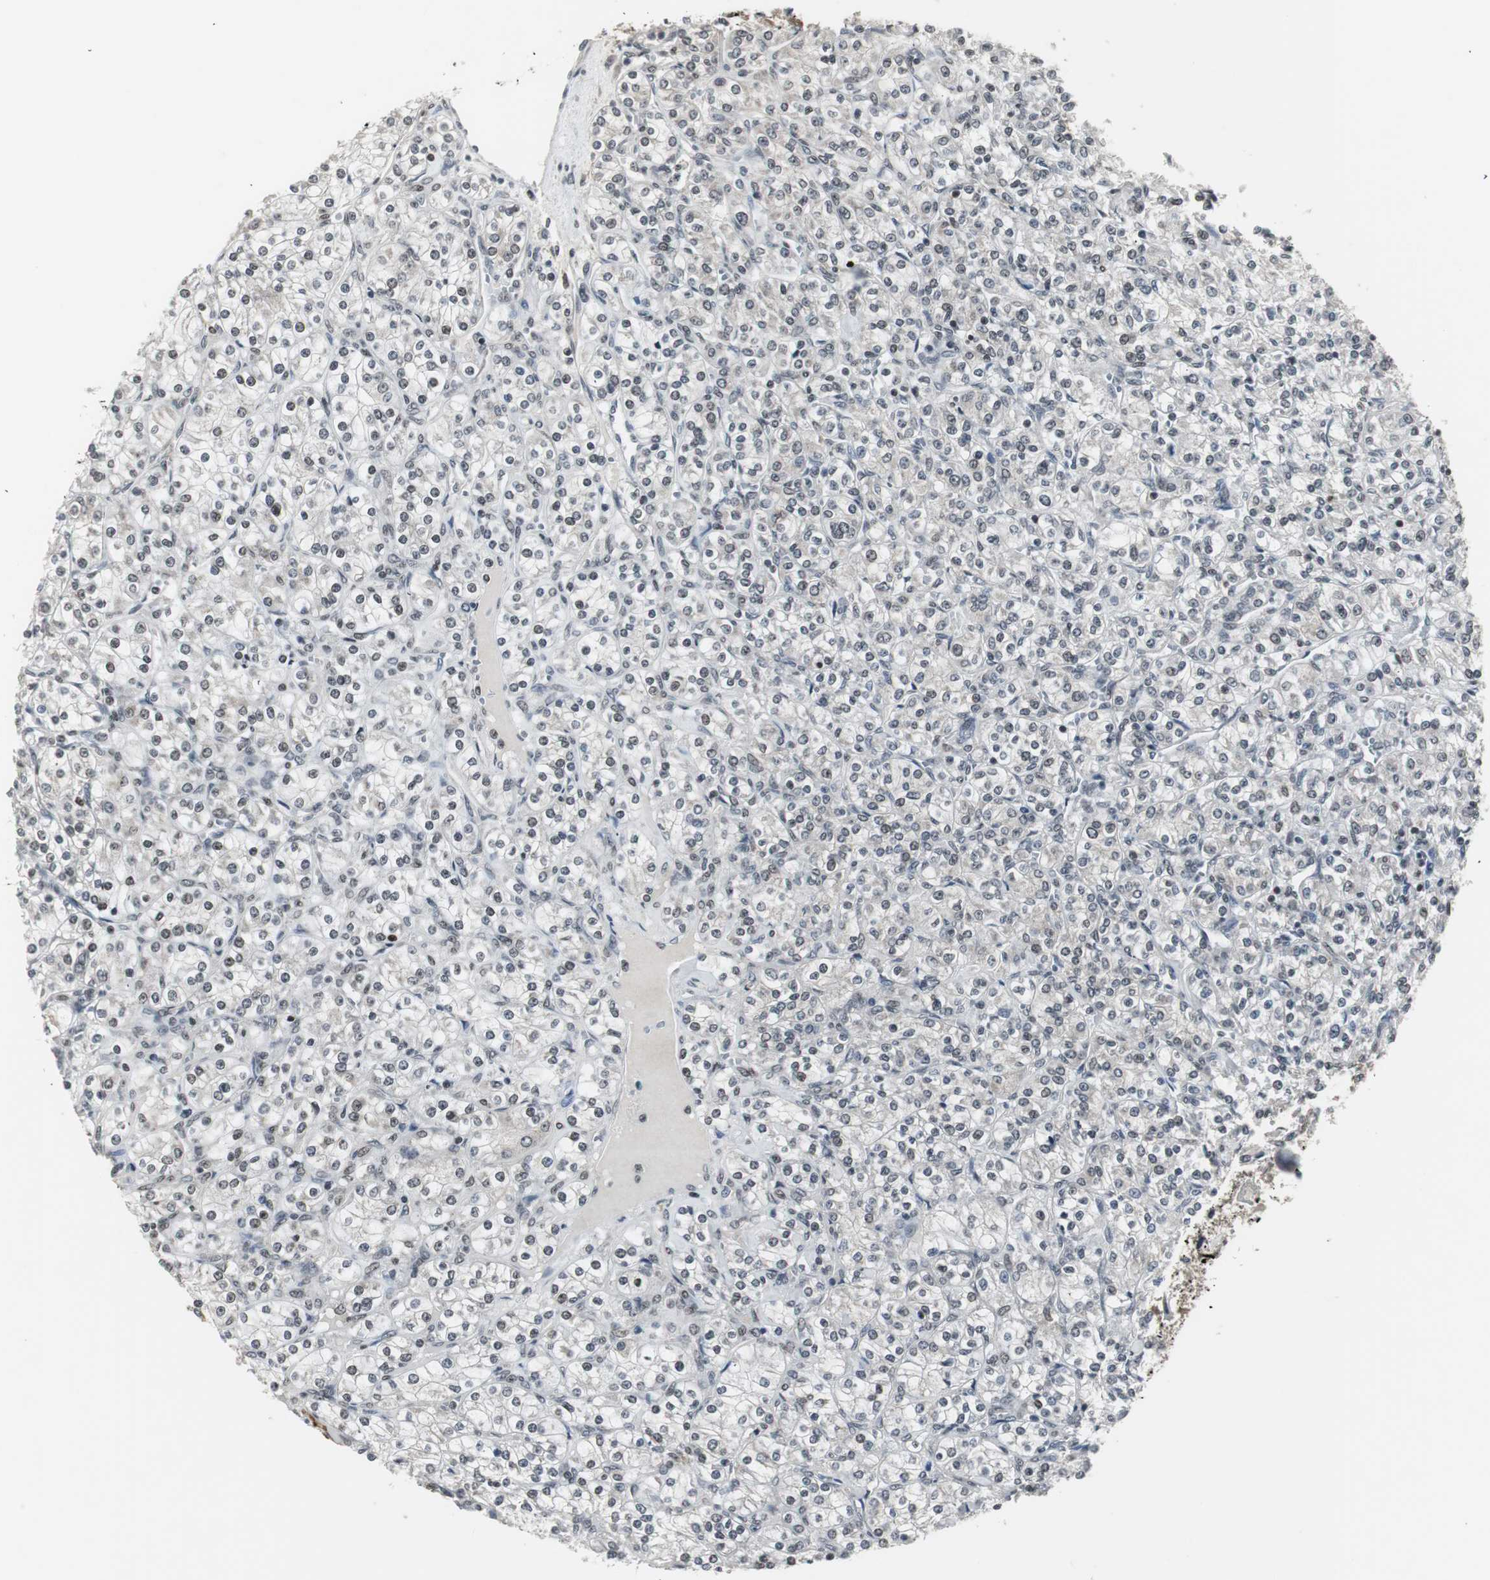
{"staining": {"intensity": "weak", "quantity": "<25%", "location": "nuclear"}, "tissue": "renal cancer", "cell_type": "Tumor cells", "image_type": "cancer", "snomed": [{"axis": "morphology", "description": "Adenocarcinoma, NOS"}, {"axis": "topography", "description": "Kidney"}], "caption": "Immunohistochemical staining of renal adenocarcinoma displays no significant staining in tumor cells.", "gene": "MPG", "patient": {"sex": "male", "age": 77}}